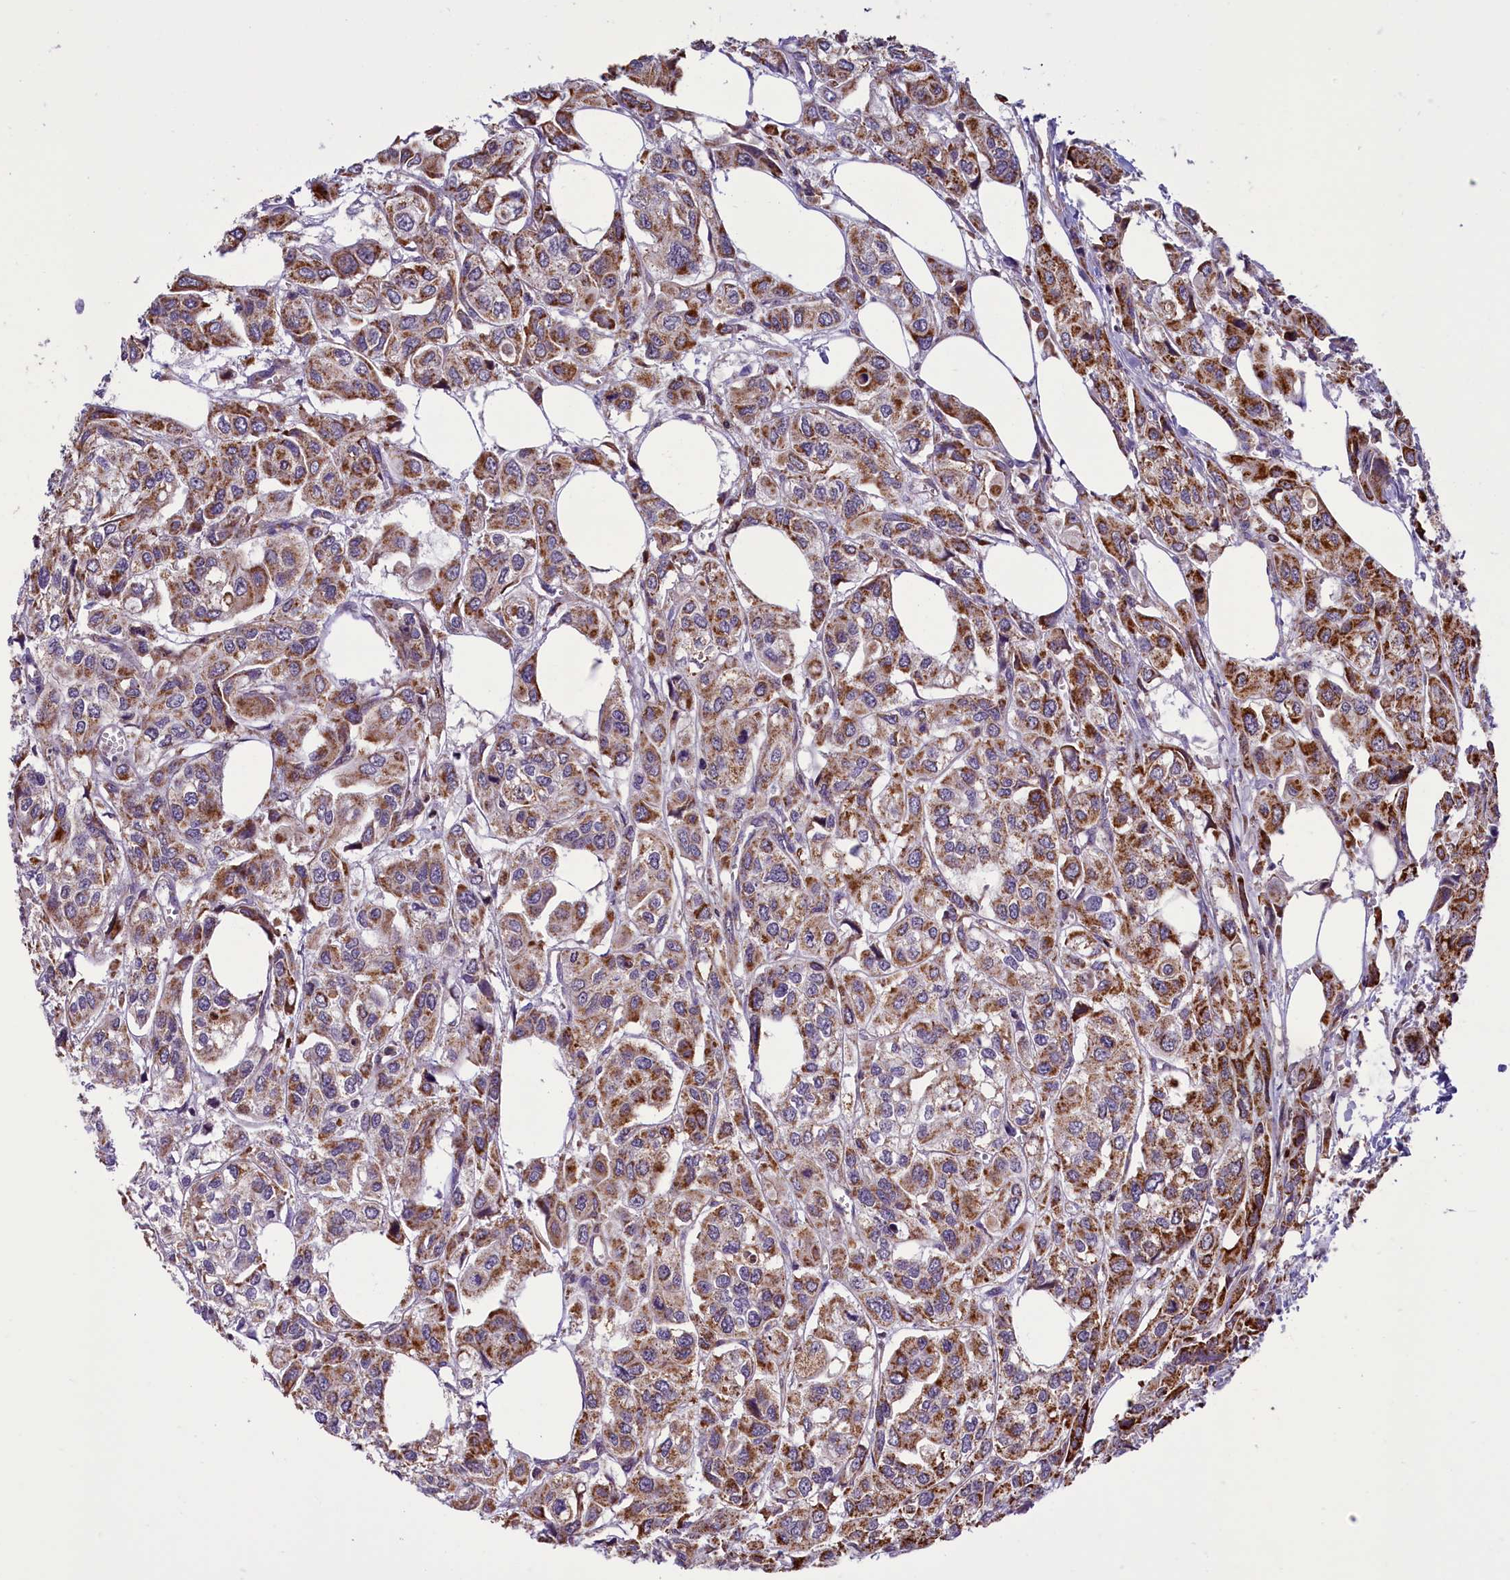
{"staining": {"intensity": "moderate", "quantity": "25%-75%", "location": "cytoplasmic/membranous"}, "tissue": "urothelial cancer", "cell_type": "Tumor cells", "image_type": "cancer", "snomed": [{"axis": "morphology", "description": "Urothelial carcinoma, High grade"}, {"axis": "topography", "description": "Urinary bladder"}], "caption": "DAB immunohistochemical staining of high-grade urothelial carcinoma displays moderate cytoplasmic/membranous protein positivity in approximately 25%-75% of tumor cells.", "gene": "GLRX5", "patient": {"sex": "male", "age": 67}}